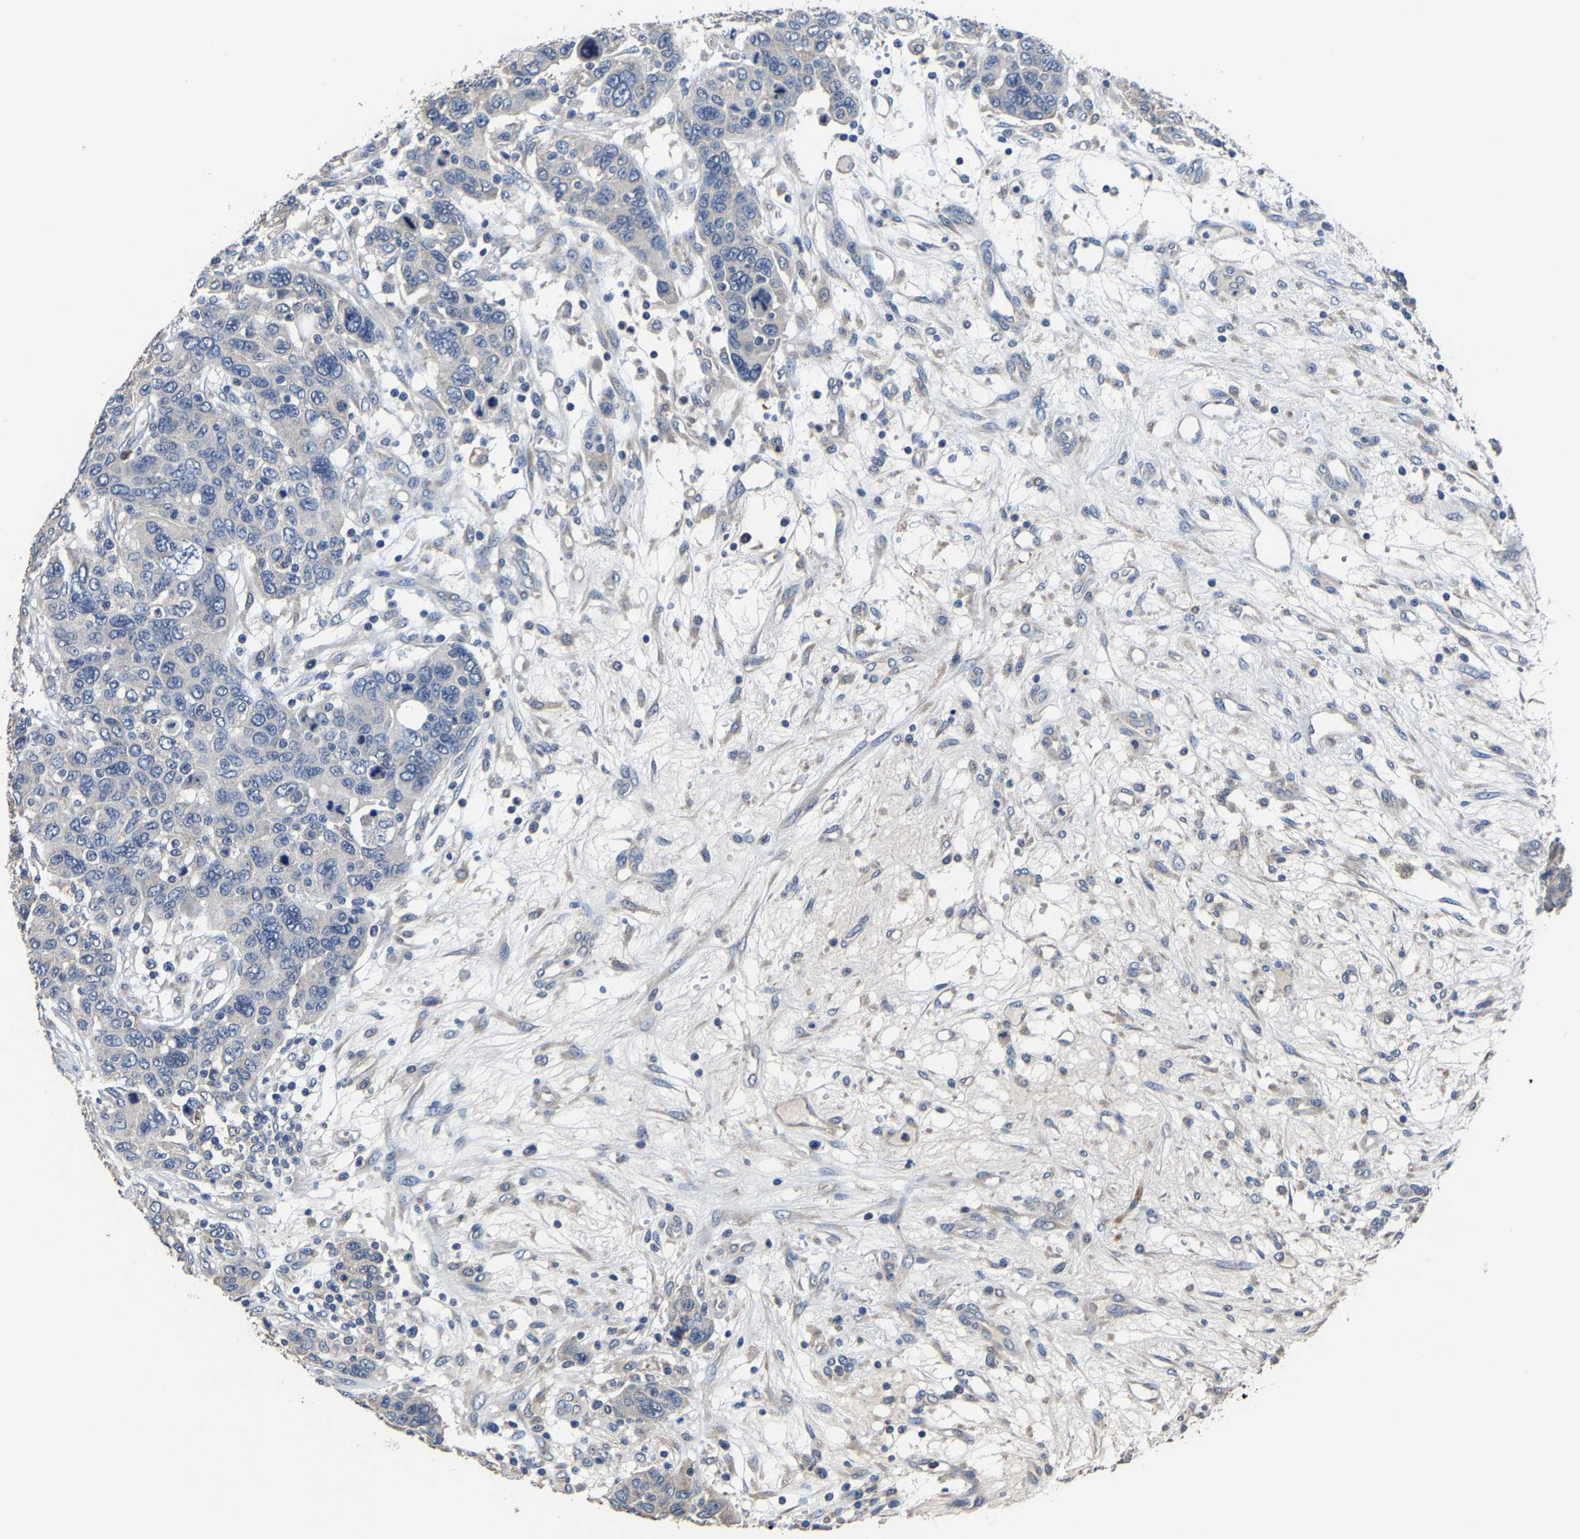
{"staining": {"intensity": "negative", "quantity": "none", "location": "none"}, "tissue": "breast cancer", "cell_type": "Tumor cells", "image_type": "cancer", "snomed": [{"axis": "morphology", "description": "Duct carcinoma"}, {"axis": "topography", "description": "Breast"}], "caption": "Immunohistochemistry photomicrograph of breast cancer stained for a protein (brown), which displays no positivity in tumor cells.", "gene": "EBAG9", "patient": {"sex": "female", "age": 37}}